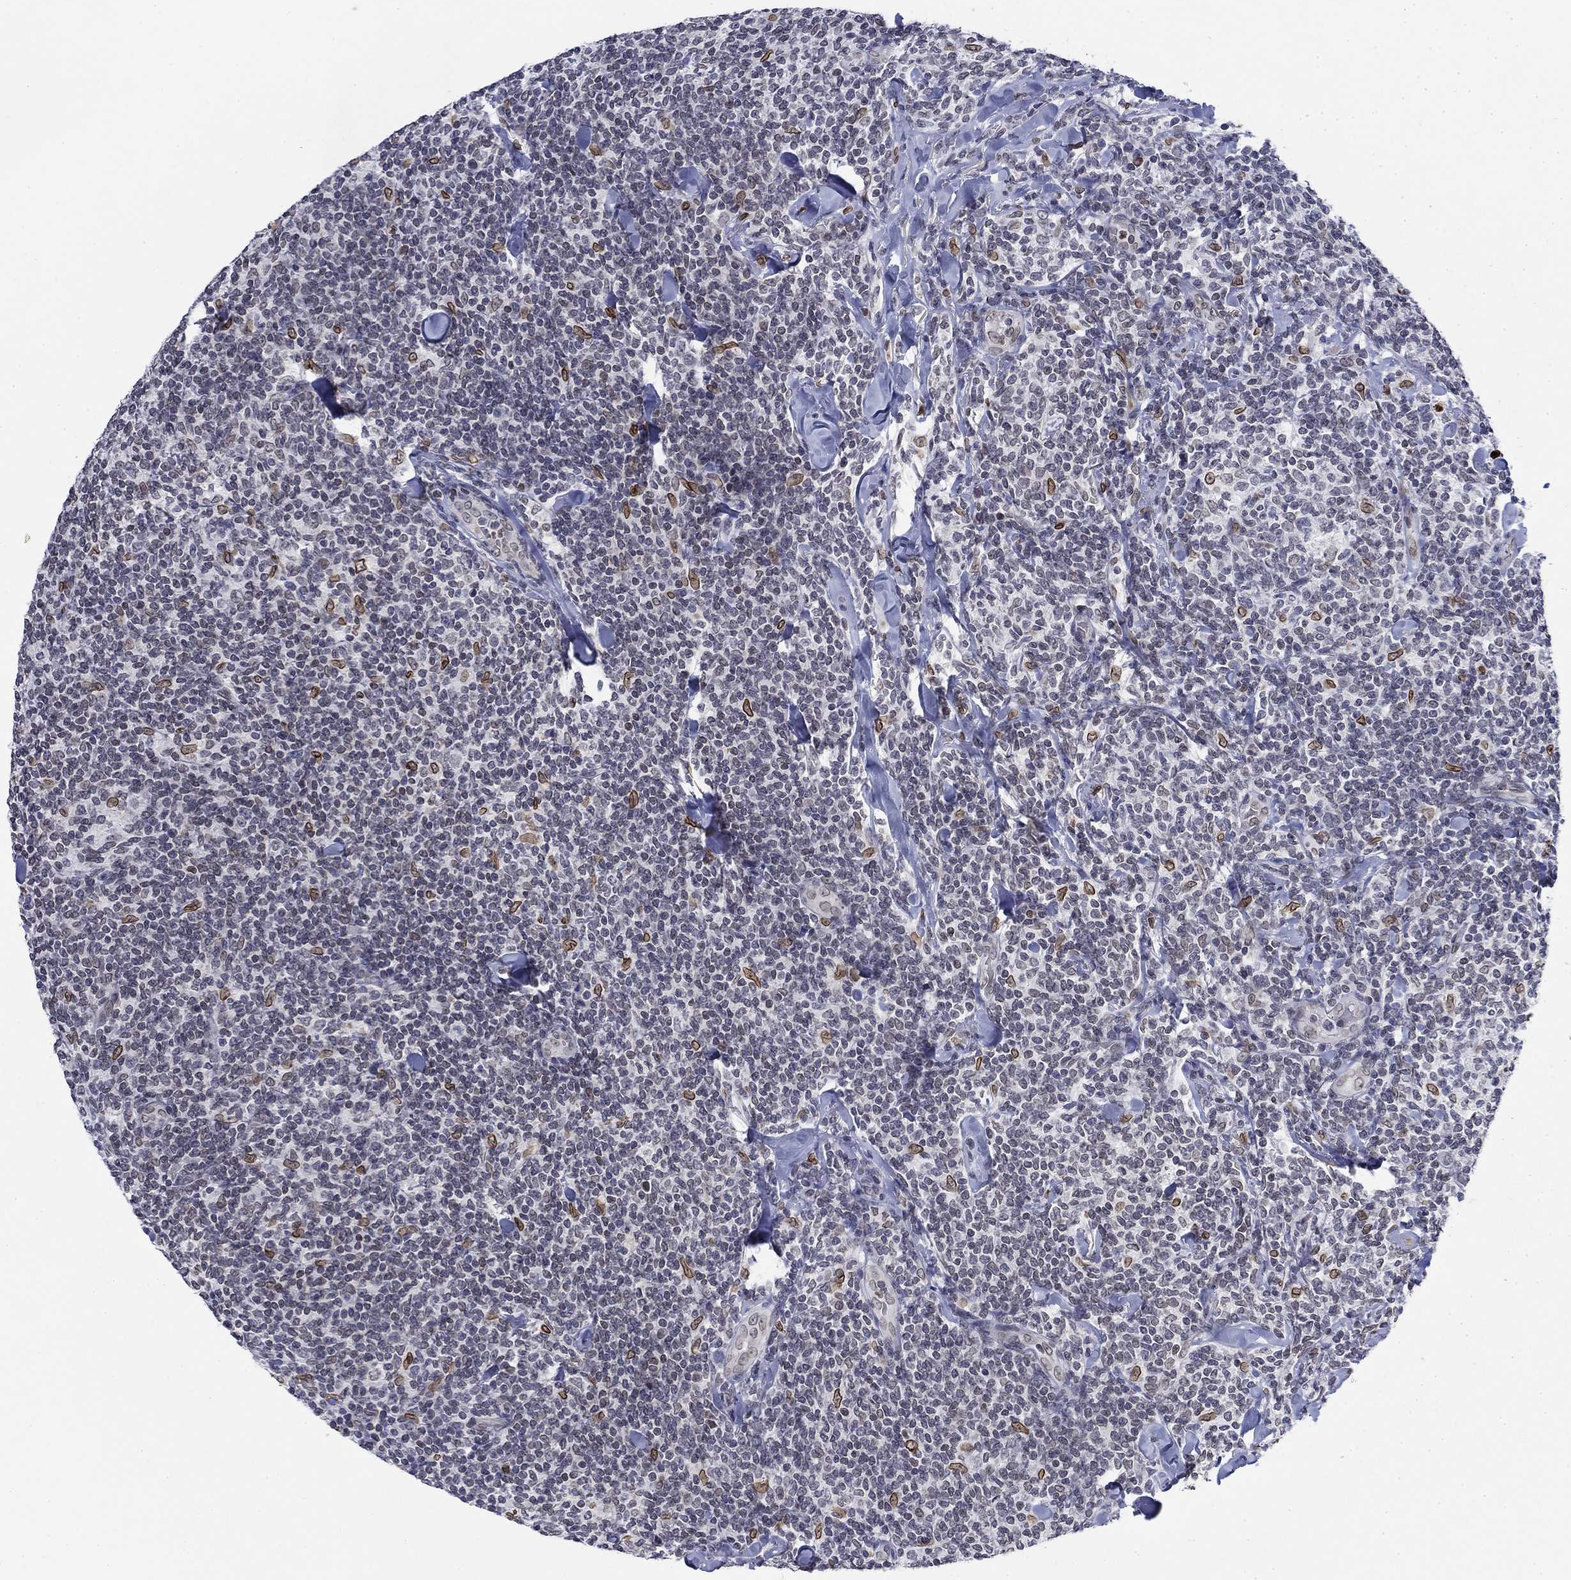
{"staining": {"intensity": "strong", "quantity": "<25%", "location": "cytoplasmic/membranous,nuclear"}, "tissue": "lymphoma", "cell_type": "Tumor cells", "image_type": "cancer", "snomed": [{"axis": "morphology", "description": "Malignant lymphoma, non-Hodgkin's type, Low grade"}, {"axis": "topography", "description": "Lymph node"}], "caption": "About <25% of tumor cells in lymphoma exhibit strong cytoplasmic/membranous and nuclear protein expression as visualized by brown immunohistochemical staining.", "gene": "TOR1AIP1", "patient": {"sex": "female", "age": 56}}